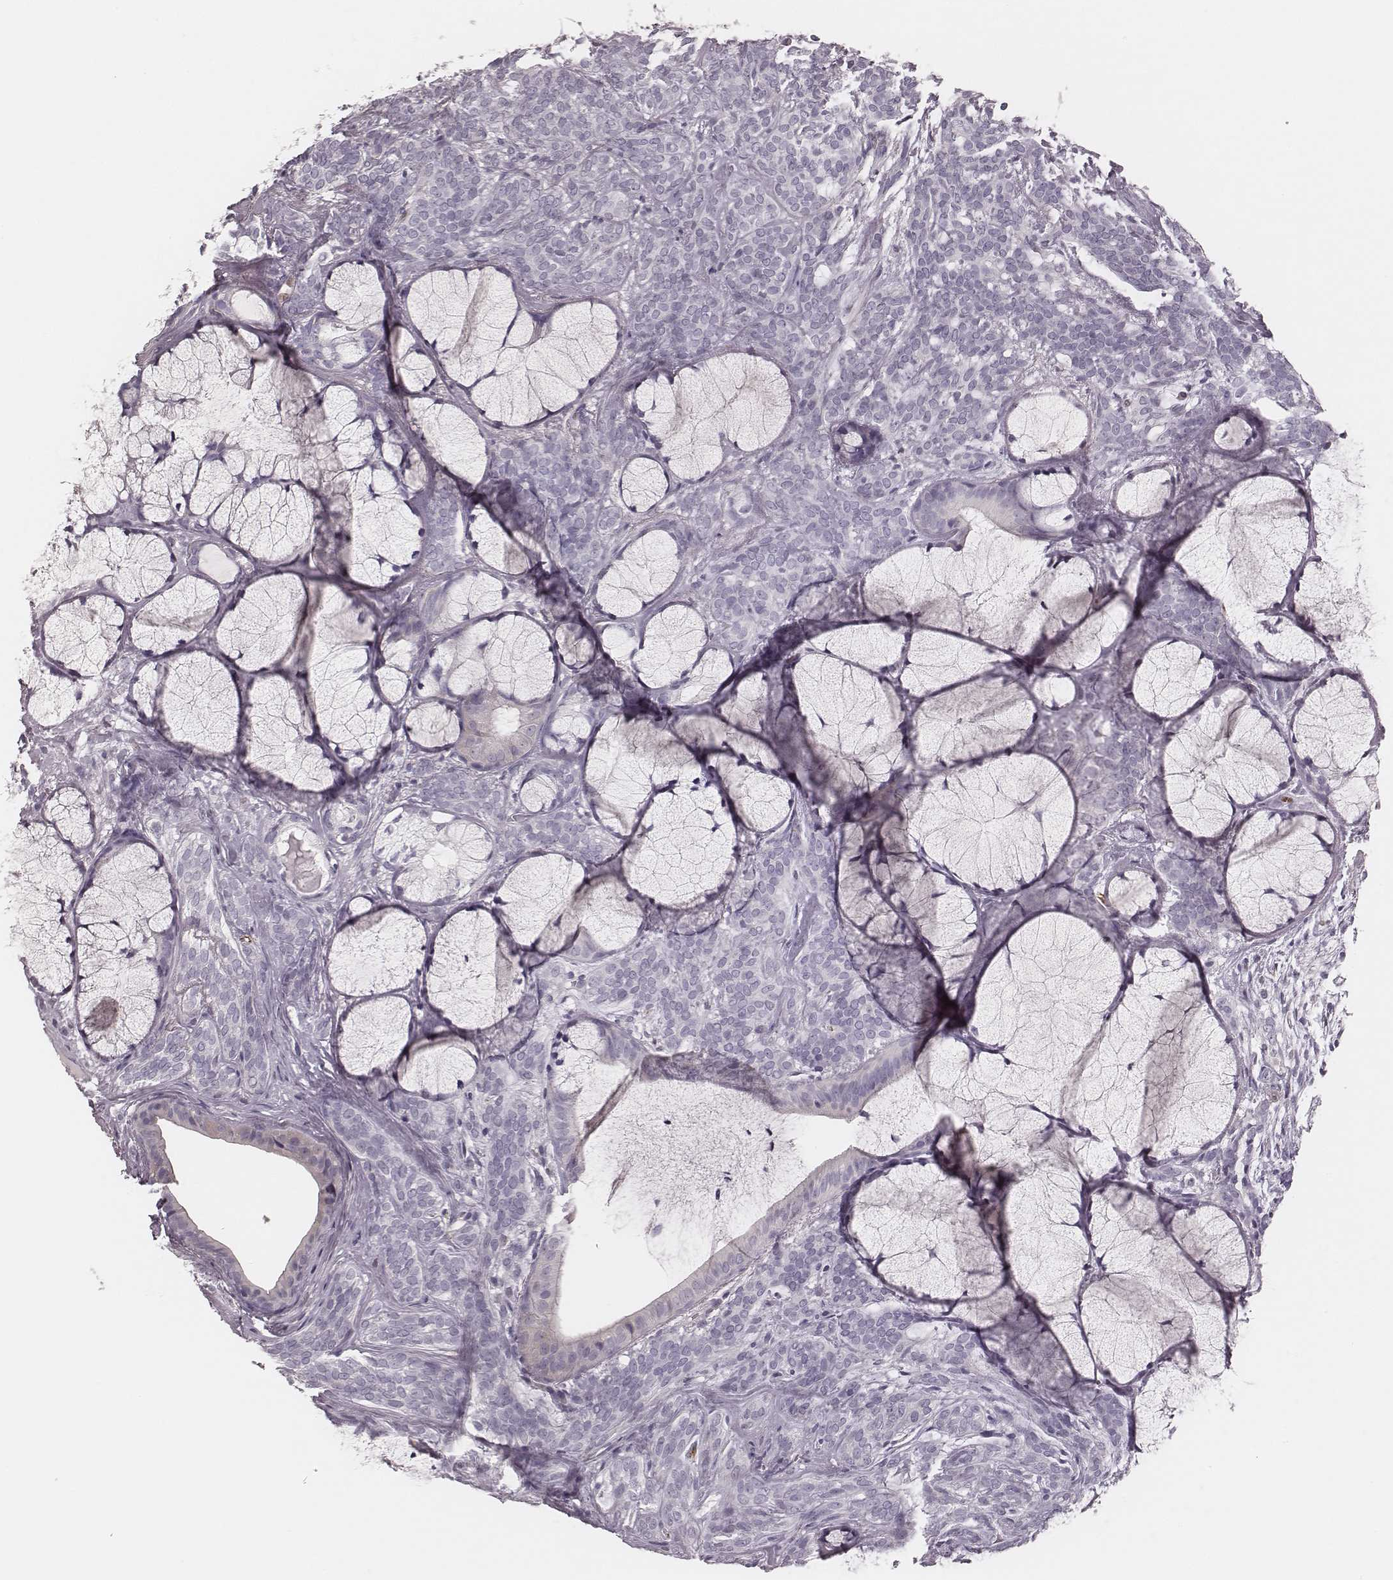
{"staining": {"intensity": "negative", "quantity": "none", "location": "none"}, "tissue": "head and neck cancer", "cell_type": "Tumor cells", "image_type": "cancer", "snomed": [{"axis": "morphology", "description": "Adenocarcinoma, NOS"}, {"axis": "topography", "description": "Head-Neck"}], "caption": "High magnification brightfield microscopy of head and neck adenocarcinoma stained with DAB (brown) and counterstained with hematoxylin (blue): tumor cells show no significant expression.", "gene": "MSX1", "patient": {"sex": "female", "age": 57}}